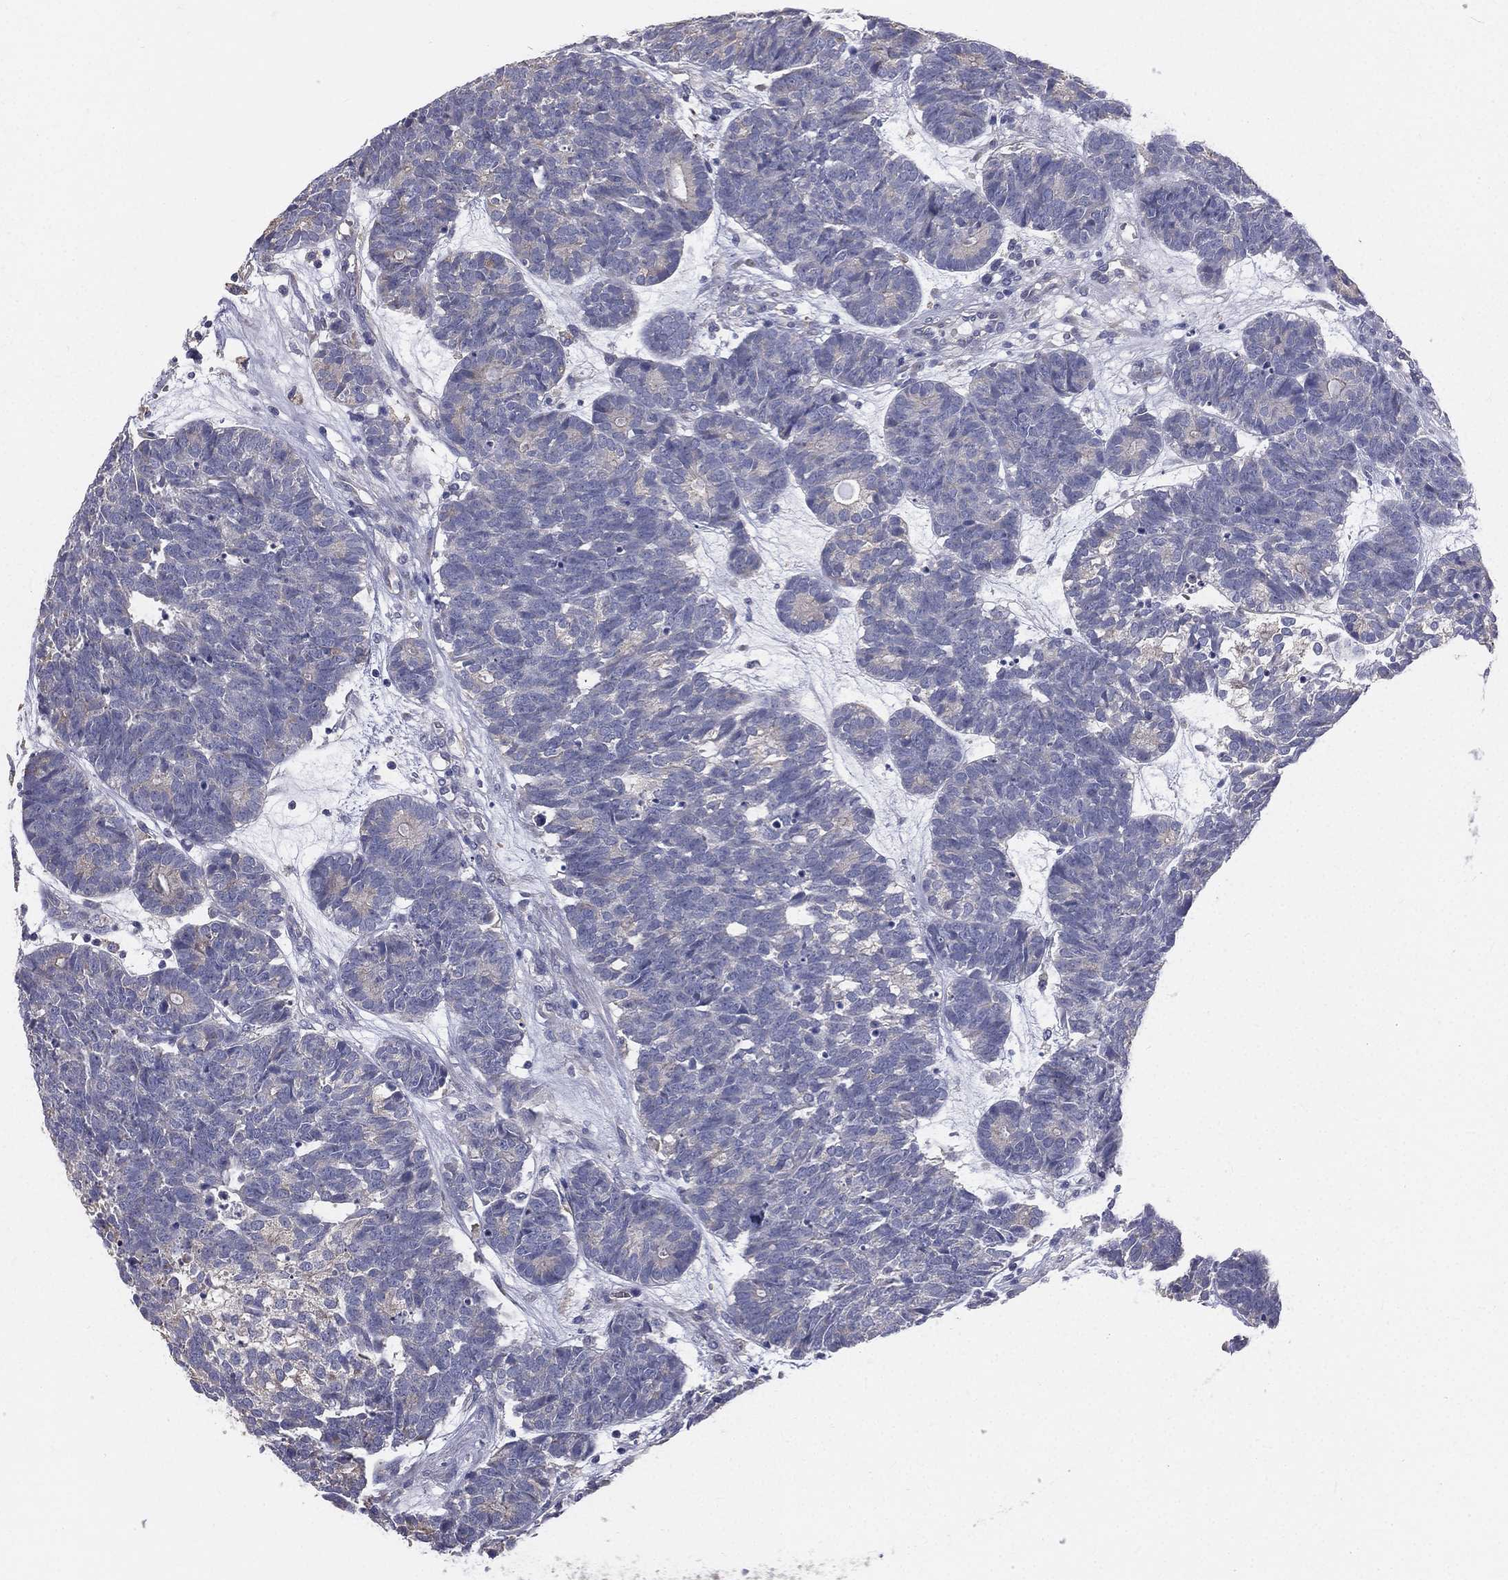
{"staining": {"intensity": "negative", "quantity": "none", "location": "none"}, "tissue": "head and neck cancer", "cell_type": "Tumor cells", "image_type": "cancer", "snomed": [{"axis": "morphology", "description": "Adenocarcinoma, NOS"}, {"axis": "topography", "description": "Head-Neck"}], "caption": "Immunohistochemical staining of human adenocarcinoma (head and neck) shows no significant expression in tumor cells. (DAB immunohistochemistry with hematoxylin counter stain).", "gene": "MUC13", "patient": {"sex": "female", "age": 81}}